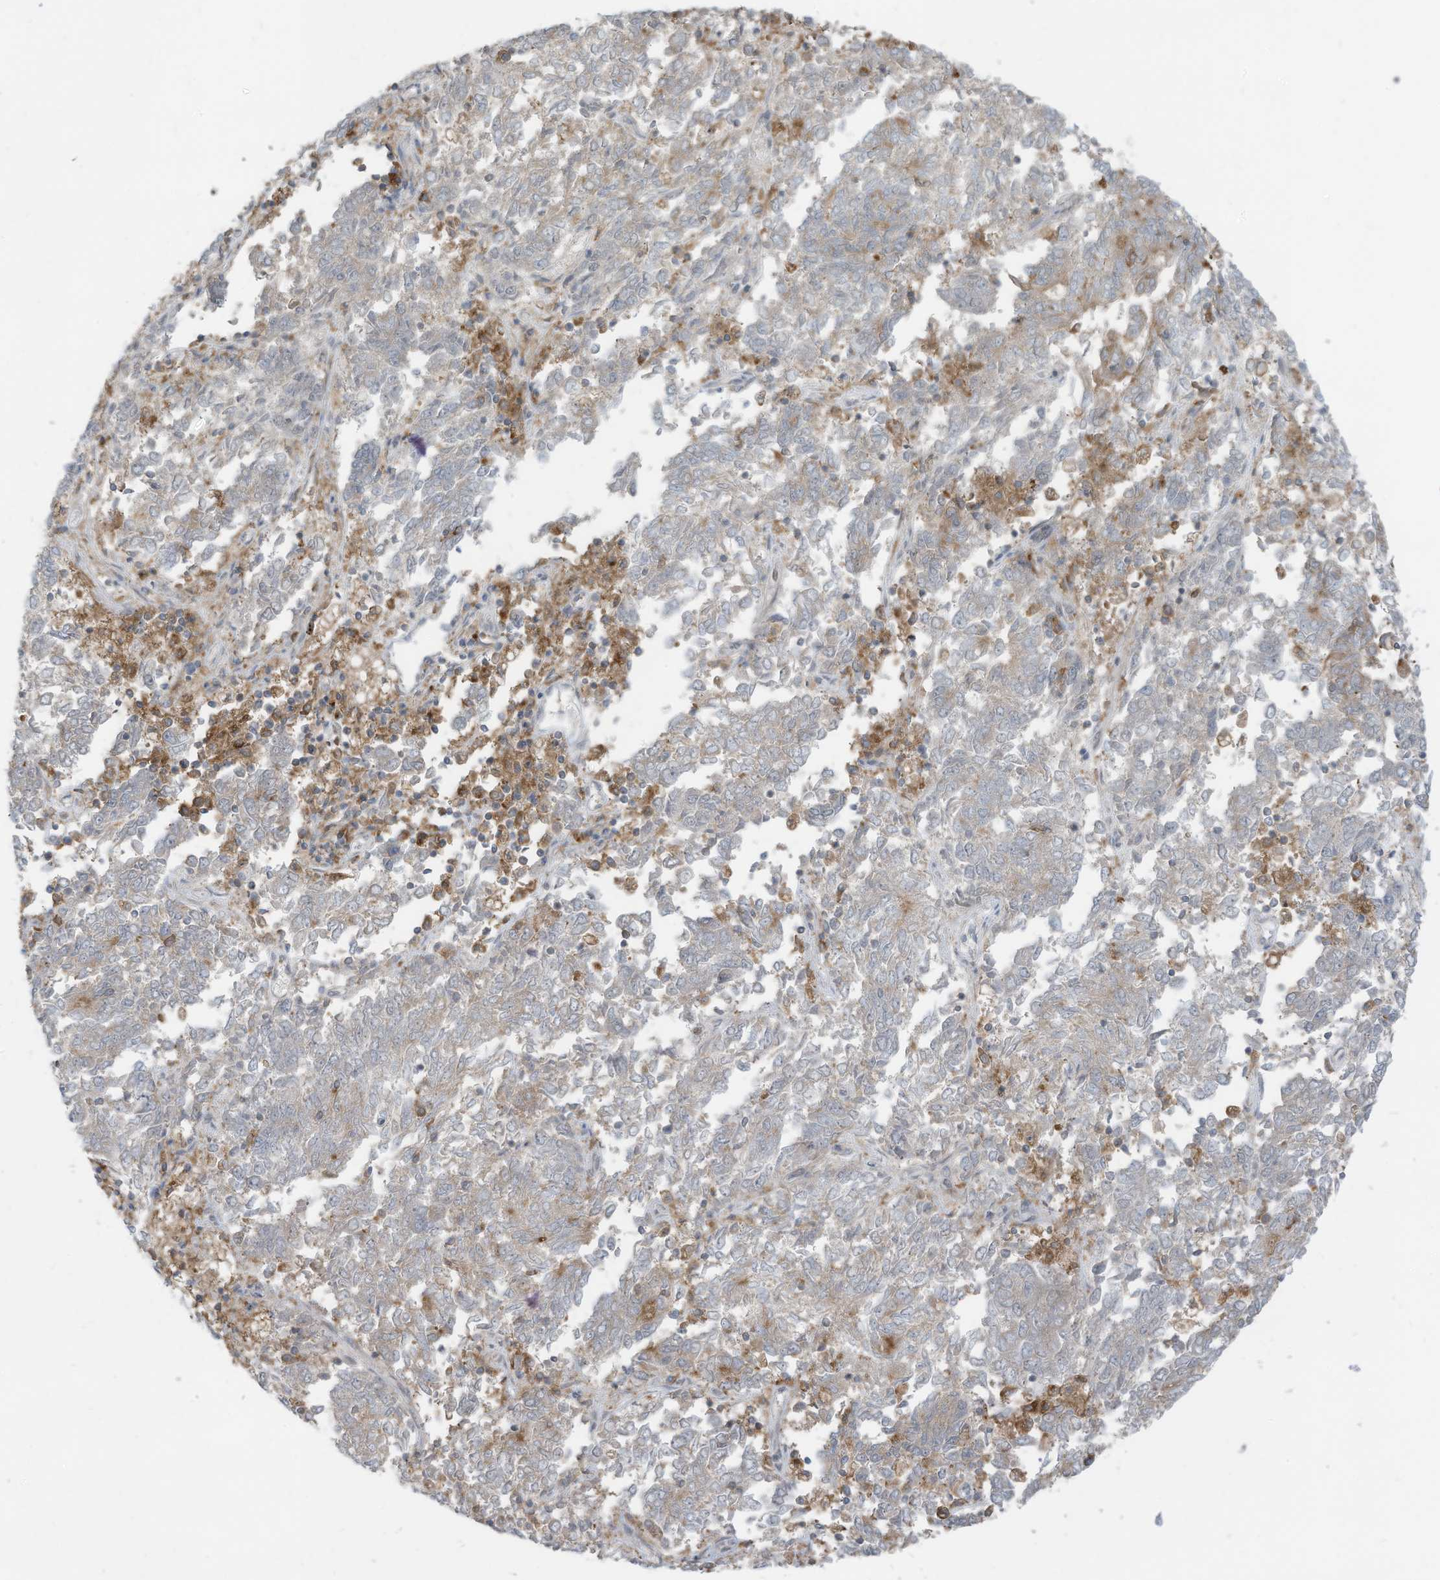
{"staining": {"intensity": "weak", "quantity": "<25%", "location": "cytoplasmic/membranous"}, "tissue": "endometrial cancer", "cell_type": "Tumor cells", "image_type": "cancer", "snomed": [{"axis": "morphology", "description": "Adenocarcinoma, NOS"}, {"axis": "topography", "description": "Endometrium"}], "caption": "Protein analysis of adenocarcinoma (endometrial) shows no significant staining in tumor cells.", "gene": "DZIP3", "patient": {"sex": "female", "age": 80}}